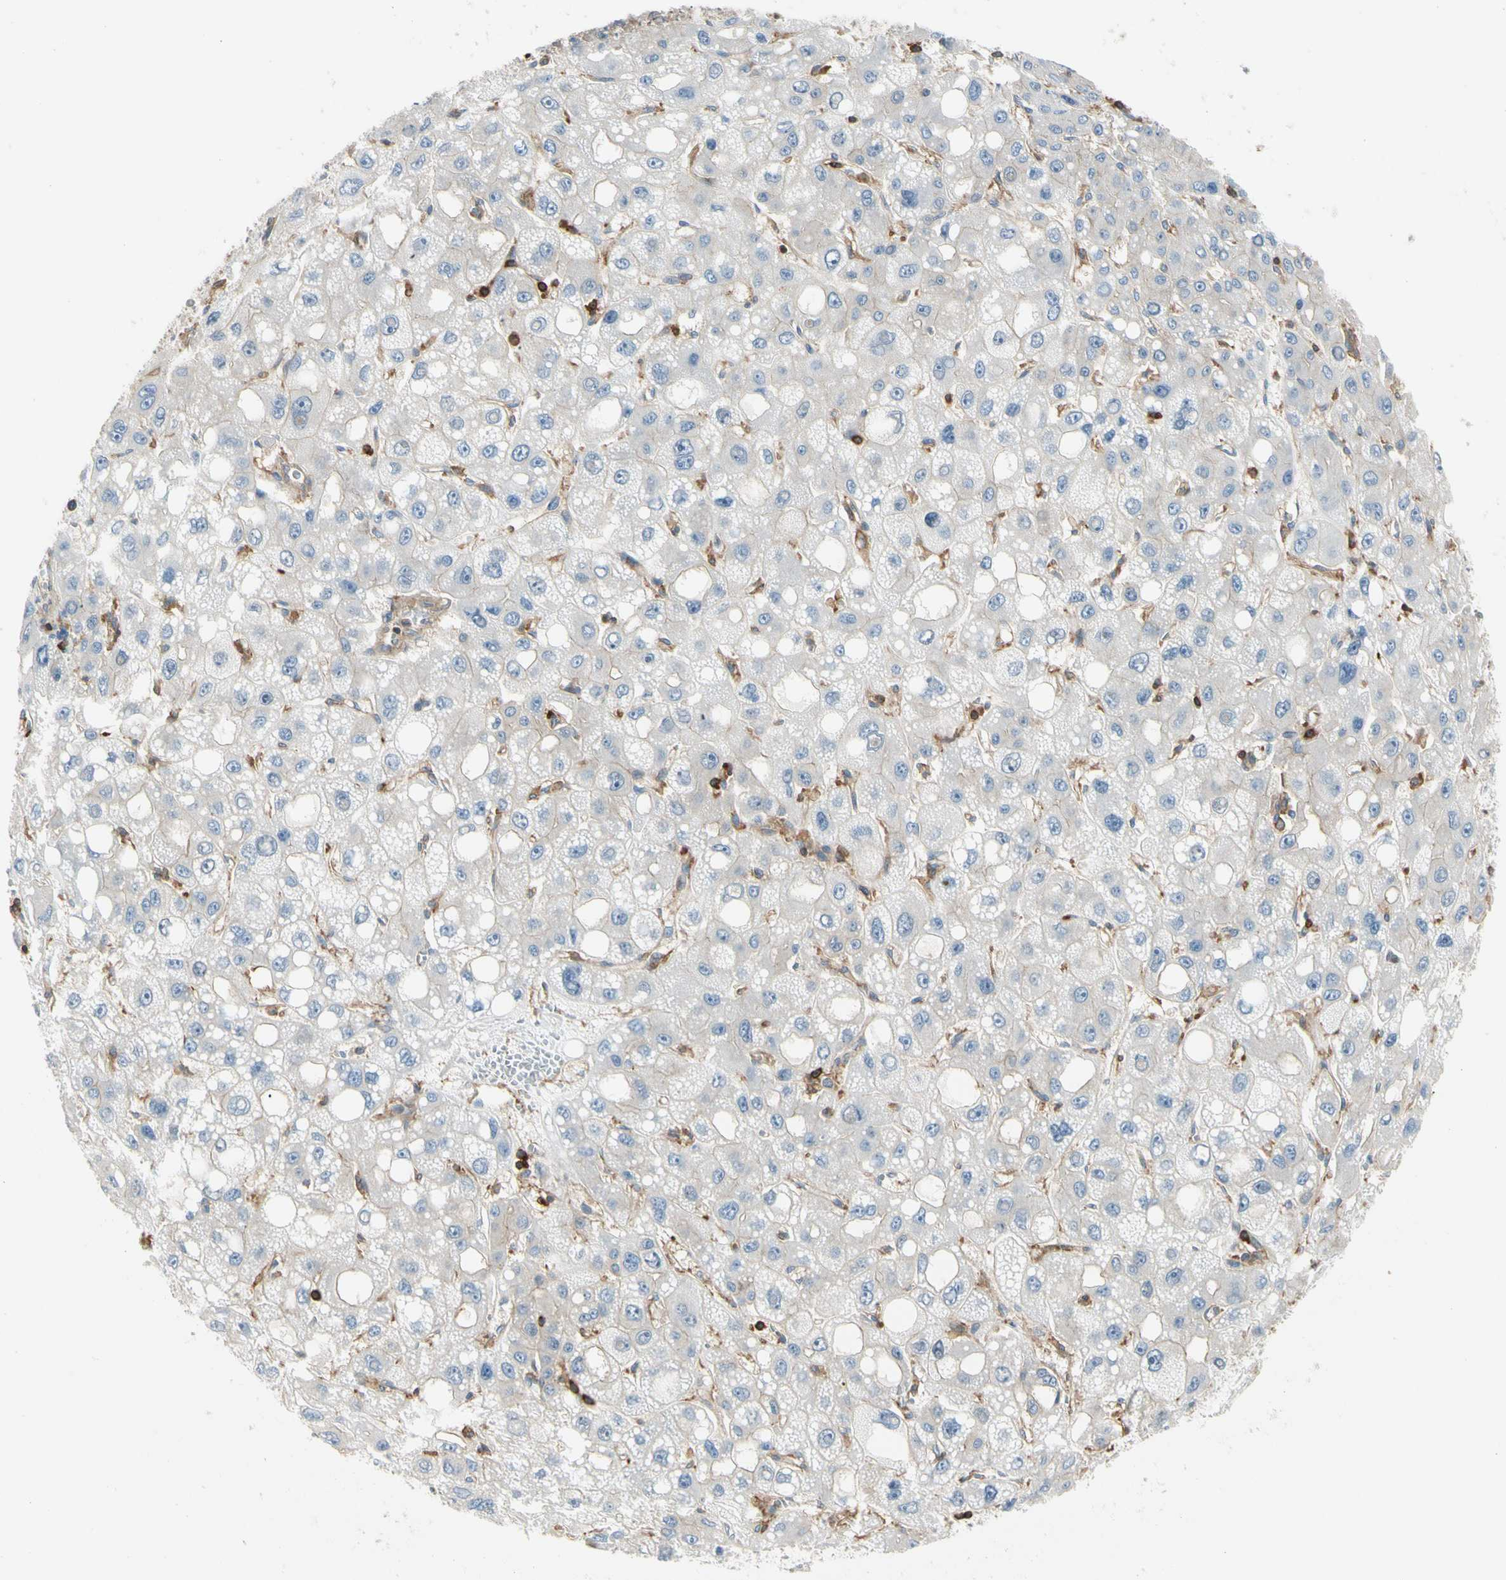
{"staining": {"intensity": "negative", "quantity": "none", "location": "none"}, "tissue": "liver cancer", "cell_type": "Tumor cells", "image_type": "cancer", "snomed": [{"axis": "morphology", "description": "Carcinoma, Hepatocellular, NOS"}, {"axis": "topography", "description": "Liver"}], "caption": "Immunohistochemistry histopathology image of liver hepatocellular carcinoma stained for a protein (brown), which reveals no expression in tumor cells. The staining is performed using DAB (3,3'-diaminobenzidine) brown chromogen with nuclei counter-stained in using hematoxylin.", "gene": "CAPZA2", "patient": {"sex": "male", "age": 55}}